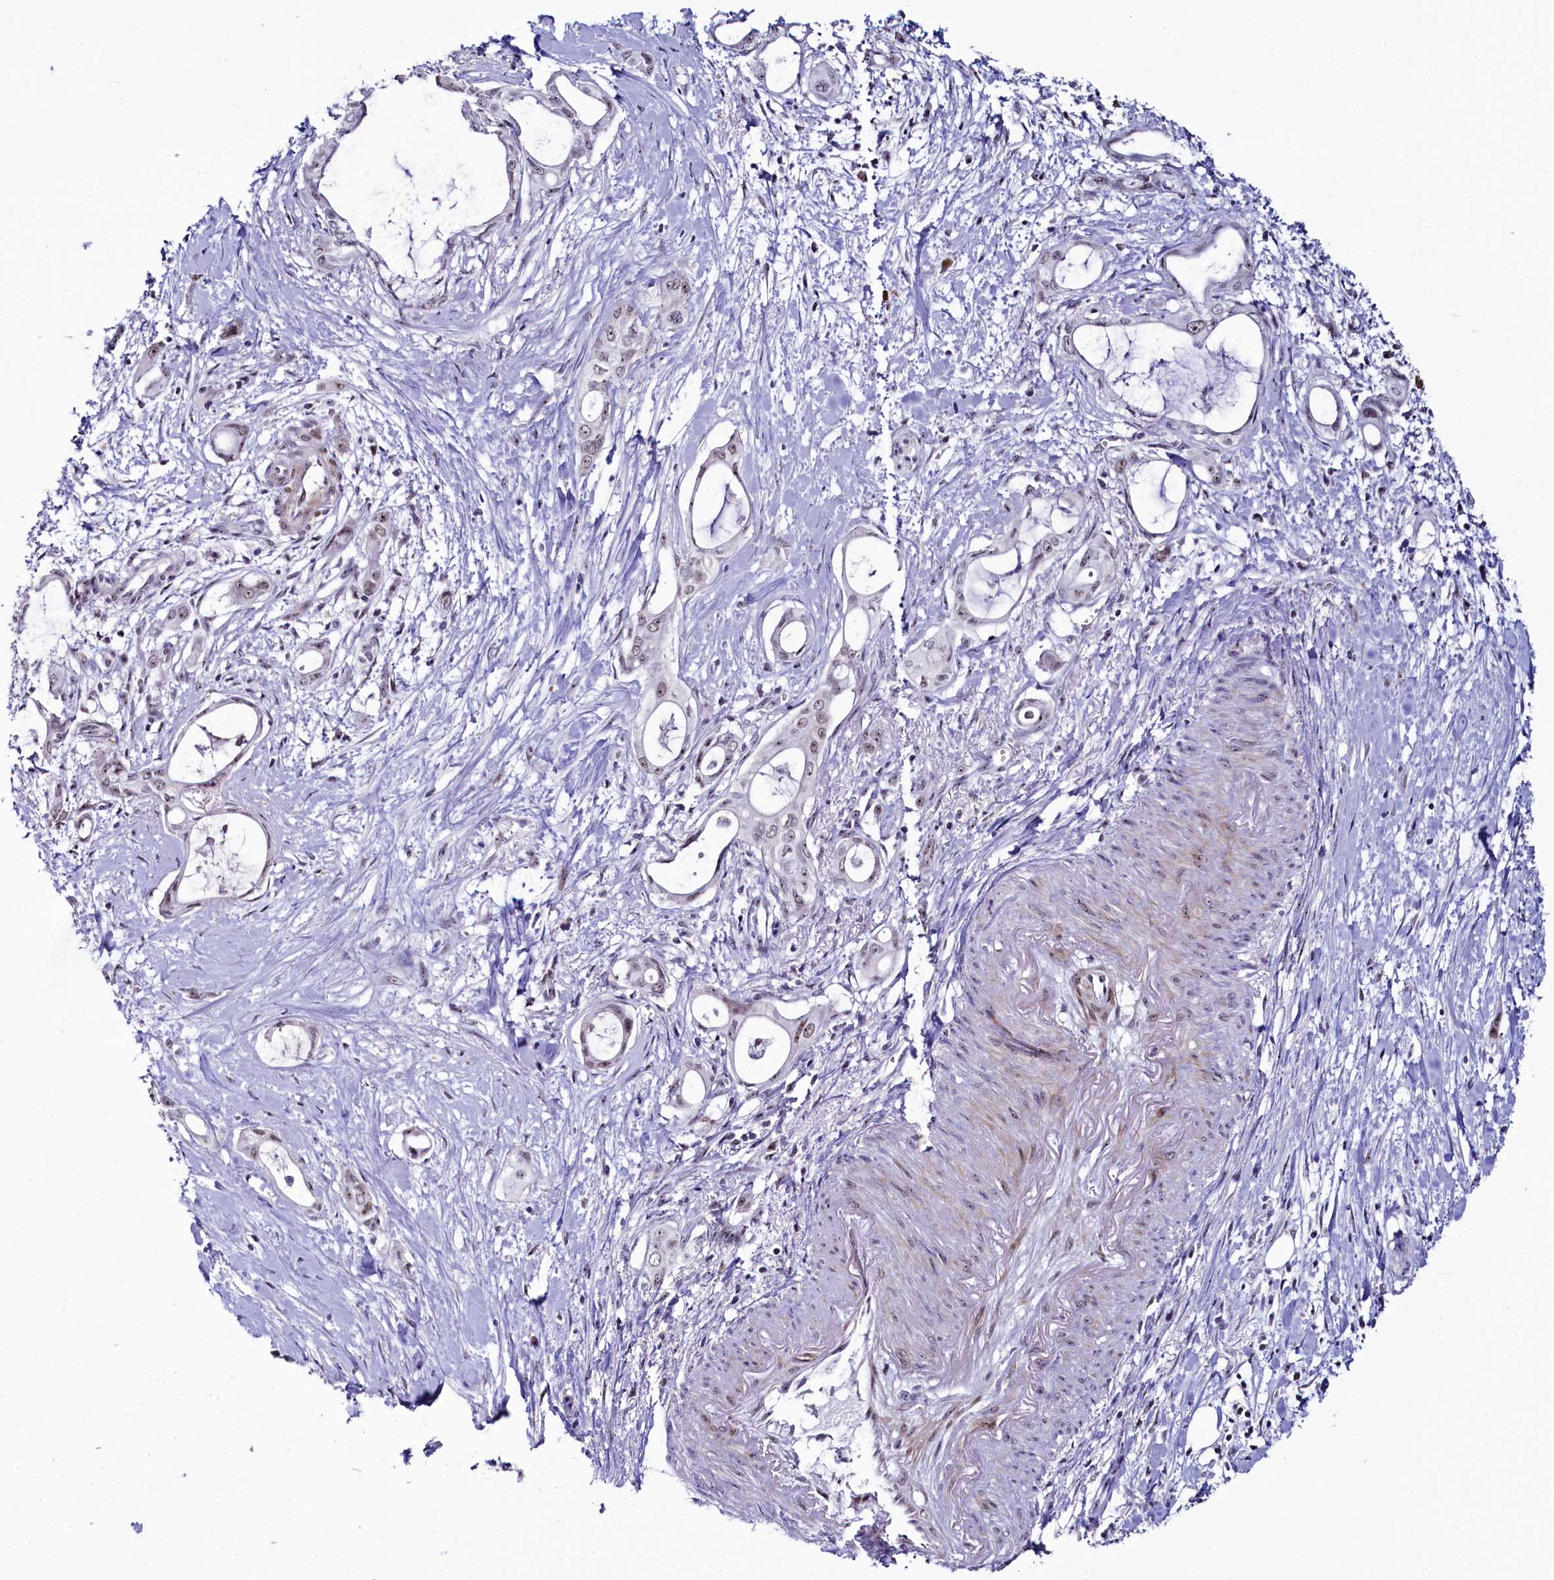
{"staining": {"intensity": "weak", "quantity": "25%-75%", "location": "nuclear"}, "tissue": "pancreatic cancer", "cell_type": "Tumor cells", "image_type": "cancer", "snomed": [{"axis": "morphology", "description": "Adenocarcinoma, NOS"}, {"axis": "topography", "description": "Pancreas"}], "caption": "The photomicrograph shows immunohistochemical staining of pancreatic cancer (adenocarcinoma). There is weak nuclear staining is identified in about 25%-75% of tumor cells.", "gene": "TCOF1", "patient": {"sex": "male", "age": 72}}